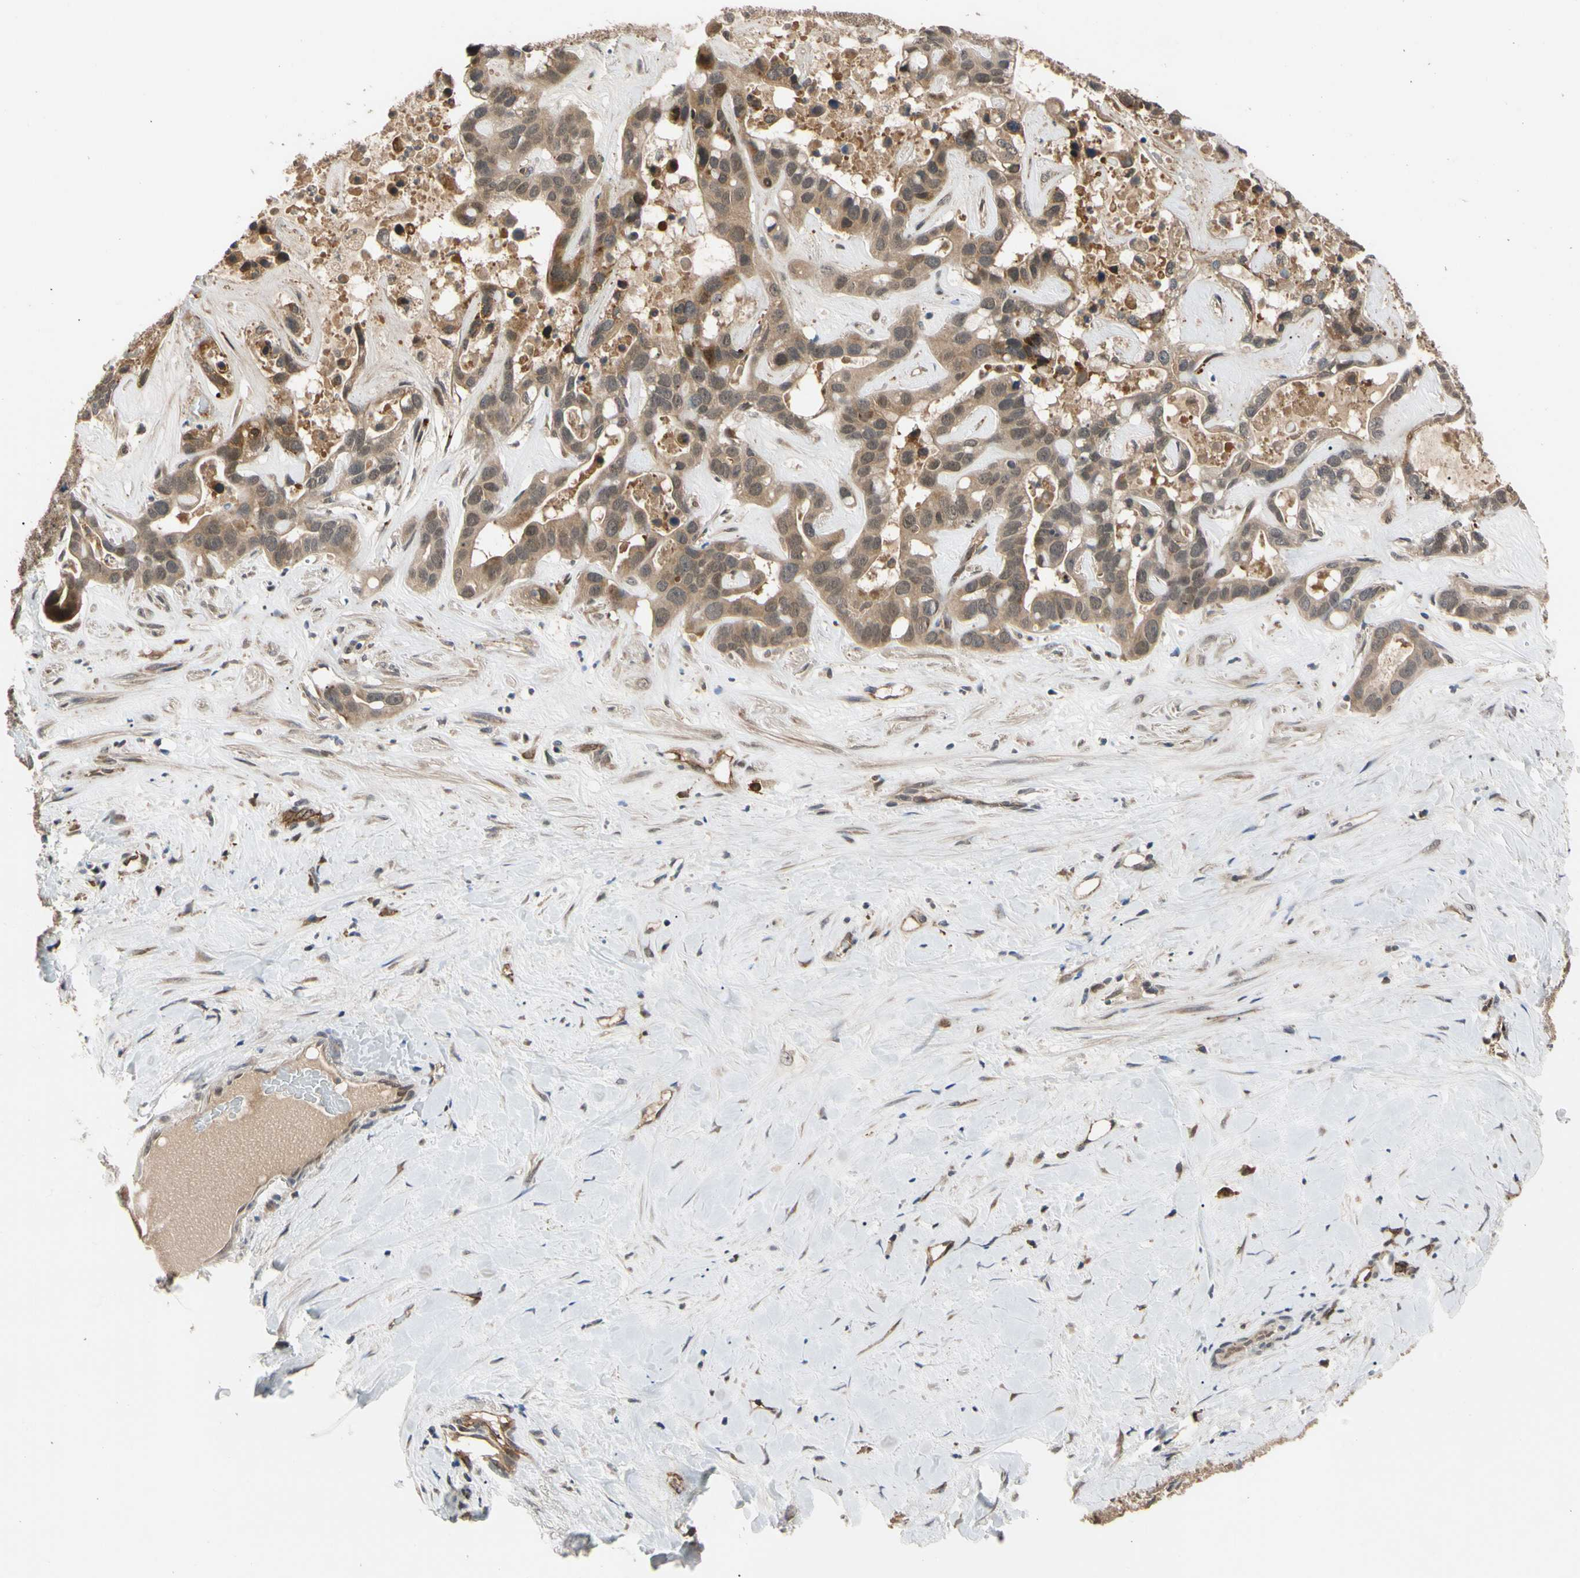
{"staining": {"intensity": "weak", "quantity": ">75%", "location": "cytoplasmic/membranous,nuclear"}, "tissue": "liver cancer", "cell_type": "Tumor cells", "image_type": "cancer", "snomed": [{"axis": "morphology", "description": "Cholangiocarcinoma"}, {"axis": "topography", "description": "Liver"}], "caption": "Human cholangiocarcinoma (liver) stained with a brown dye shows weak cytoplasmic/membranous and nuclear positive positivity in about >75% of tumor cells.", "gene": "CYTIP", "patient": {"sex": "female", "age": 65}}